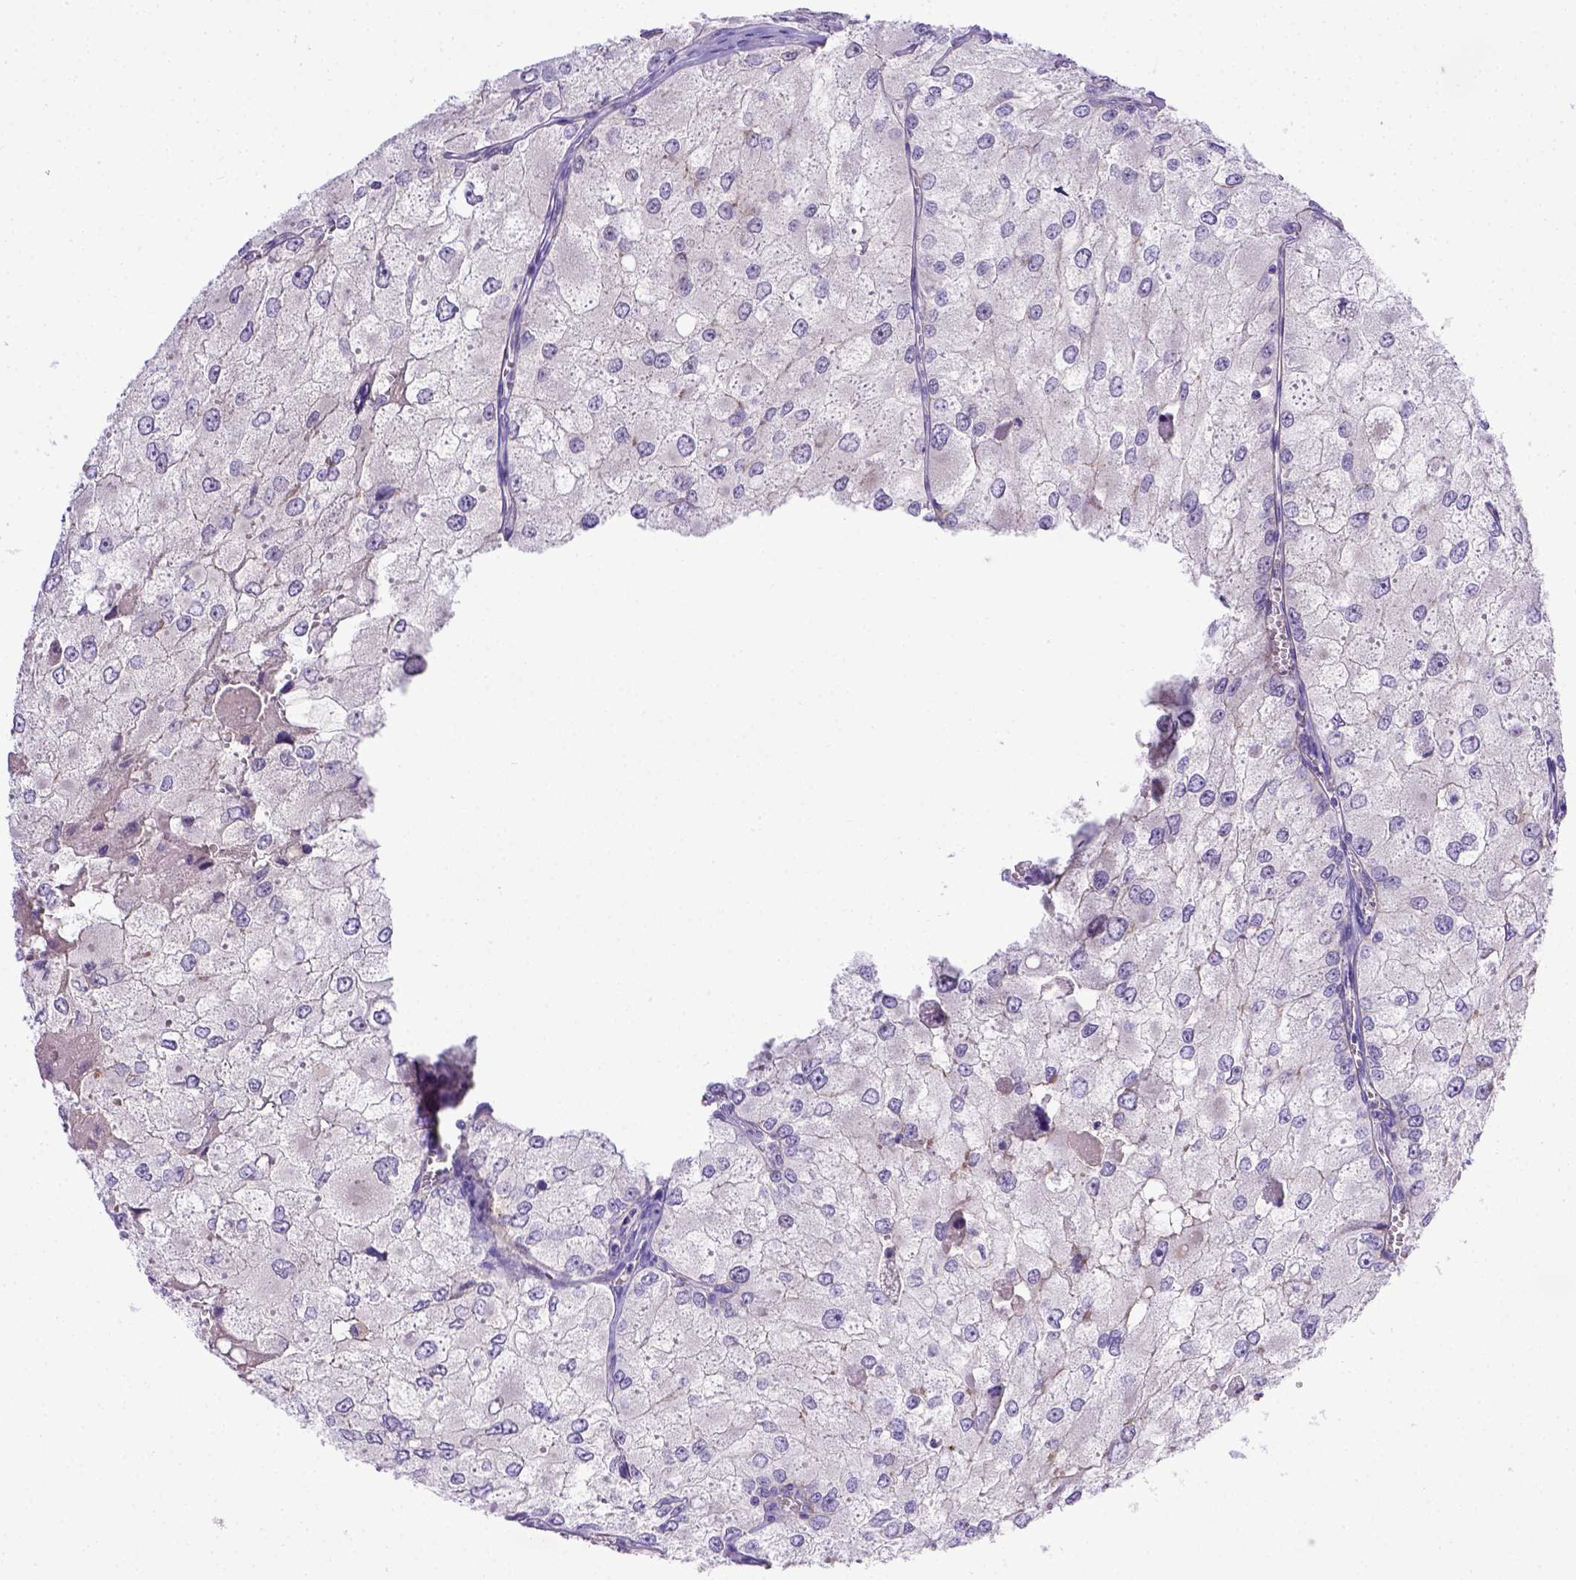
{"staining": {"intensity": "negative", "quantity": "none", "location": "none"}, "tissue": "renal cancer", "cell_type": "Tumor cells", "image_type": "cancer", "snomed": [{"axis": "morphology", "description": "Adenocarcinoma, NOS"}, {"axis": "topography", "description": "Kidney"}], "caption": "This is a micrograph of immunohistochemistry (IHC) staining of renal cancer, which shows no staining in tumor cells. Nuclei are stained in blue.", "gene": "BTN1A1", "patient": {"sex": "female", "age": 70}}